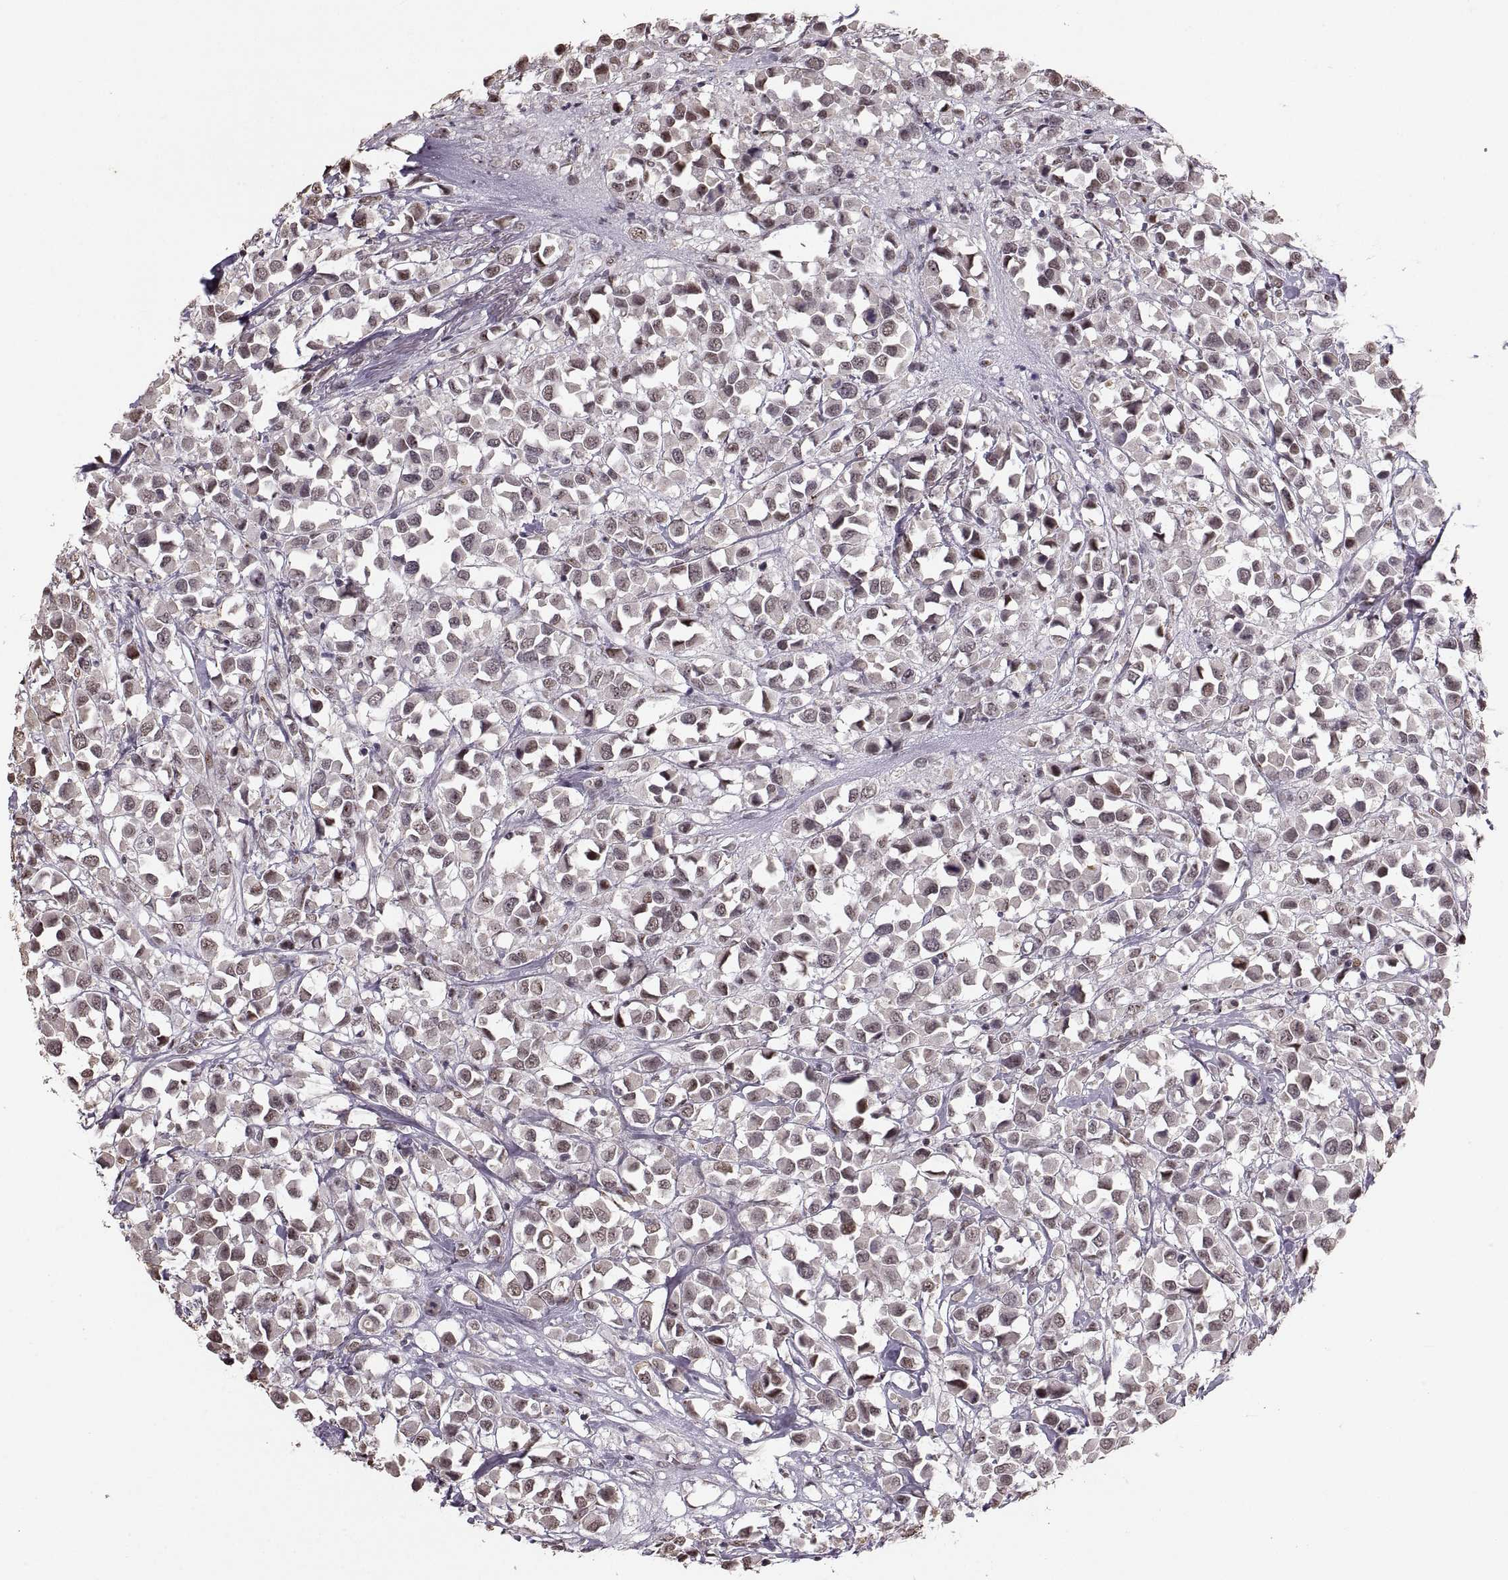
{"staining": {"intensity": "weak", "quantity": "25%-75%", "location": "cytoplasmic/membranous,nuclear"}, "tissue": "breast cancer", "cell_type": "Tumor cells", "image_type": "cancer", "snomed": [{"axis": "morphology", "description": "Duct carcinoma"}, {"axis": "topography", "description": "Breast"}], "caption": "Breast cancer (infiltrating ductal carcinoma) stained for a protein displays weak cytoplasmic/membranous and nuclear positivity in tumor cells.", "gene": "PALS1", "patient": {"sex": "female", "age": 61}}